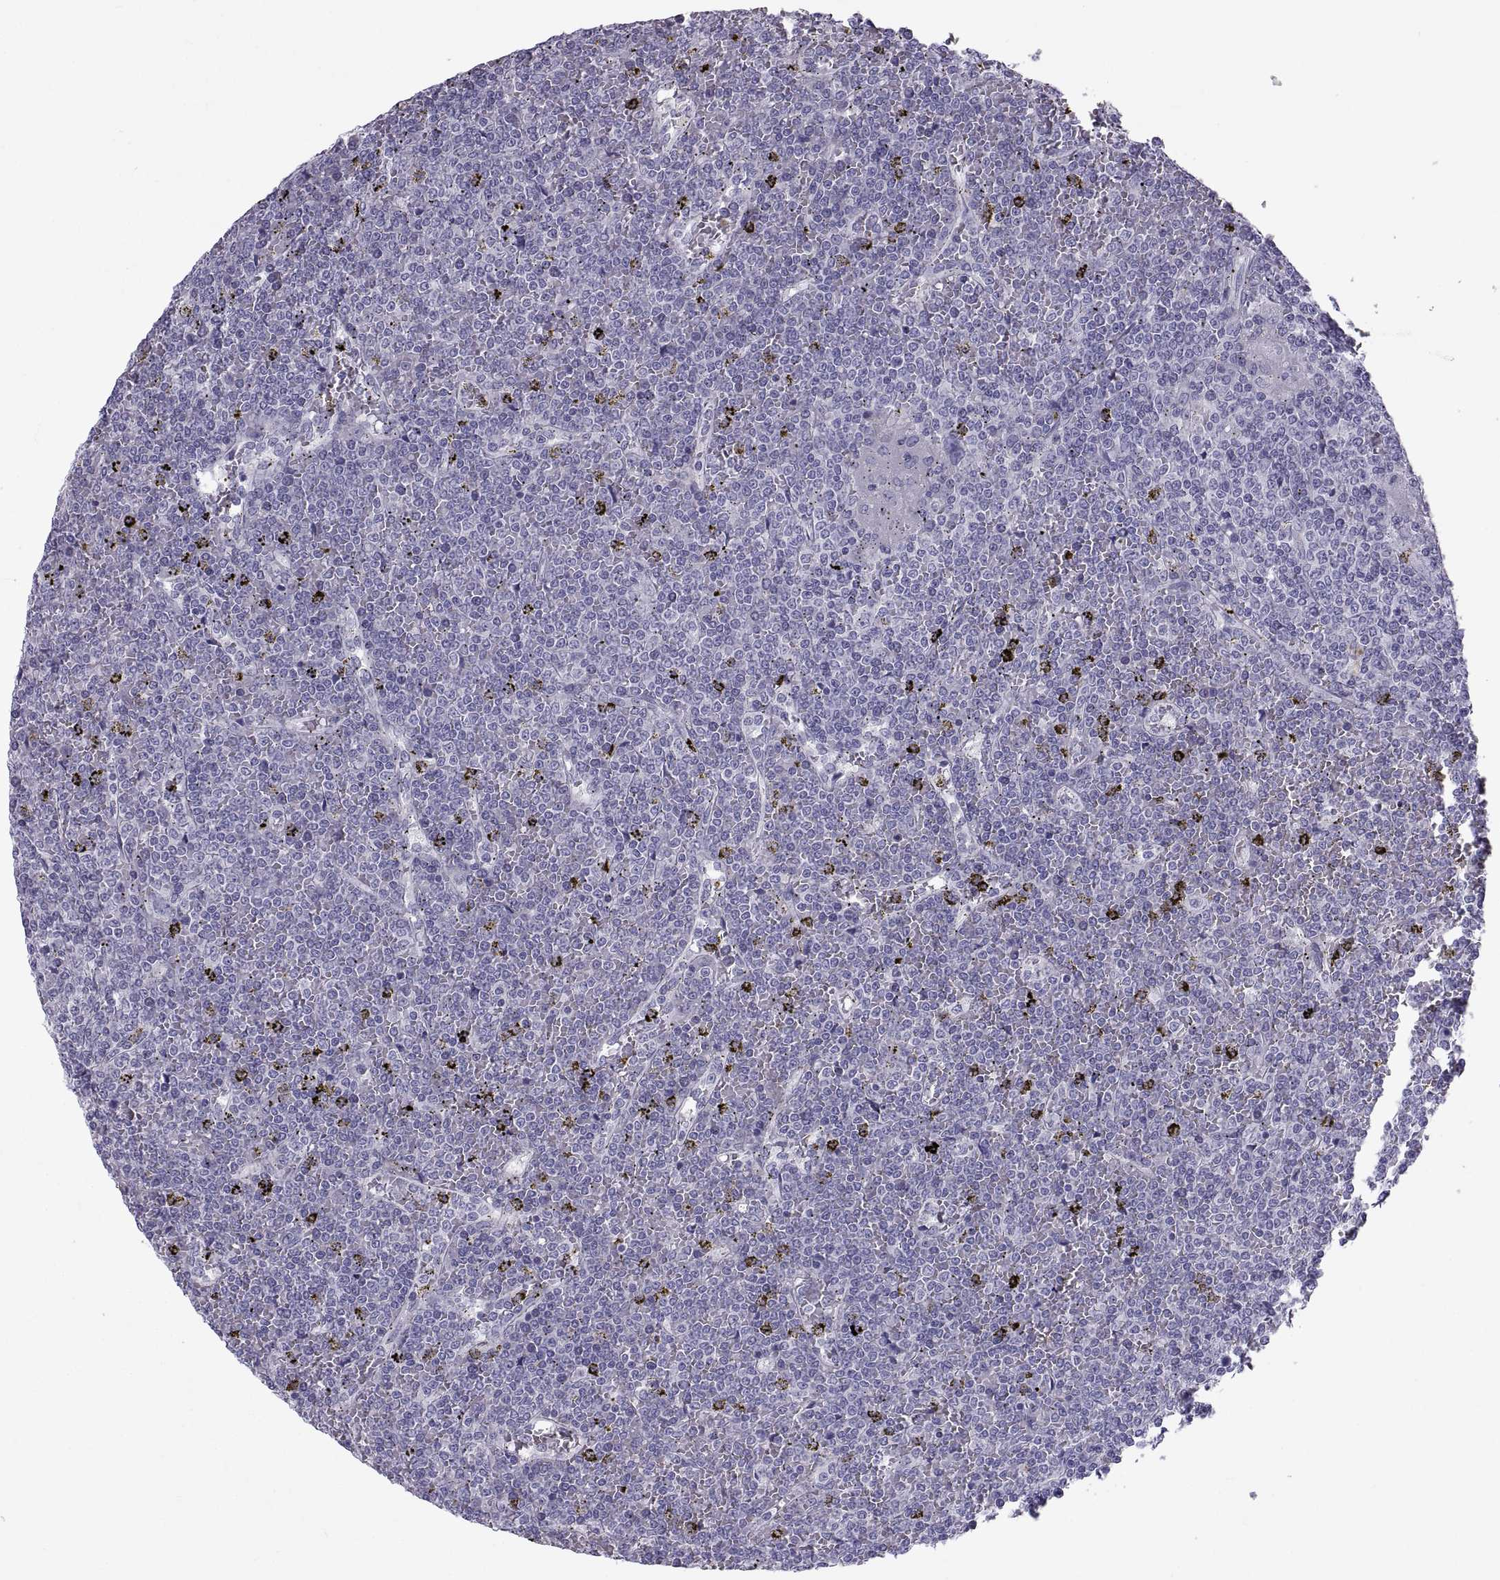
{"staining": {"intensity": "negative", "quantity": "none", "location": "none"}, "tissue": "lymphoma", "cell_type": "Tumor cells", "image_type": "cancer", "snomed": [{"axis": "morphology", "description": "Malignant lymphoma, non-Hodgkin's type, Low grade"}, {"axis": "topography", "description": "Spleen"}], "caption": "Tumor cells are negative for brown protein staining in lymphoma.", "gene": "PCSK1N", "patient": {"sex": "female", "age": 19}}